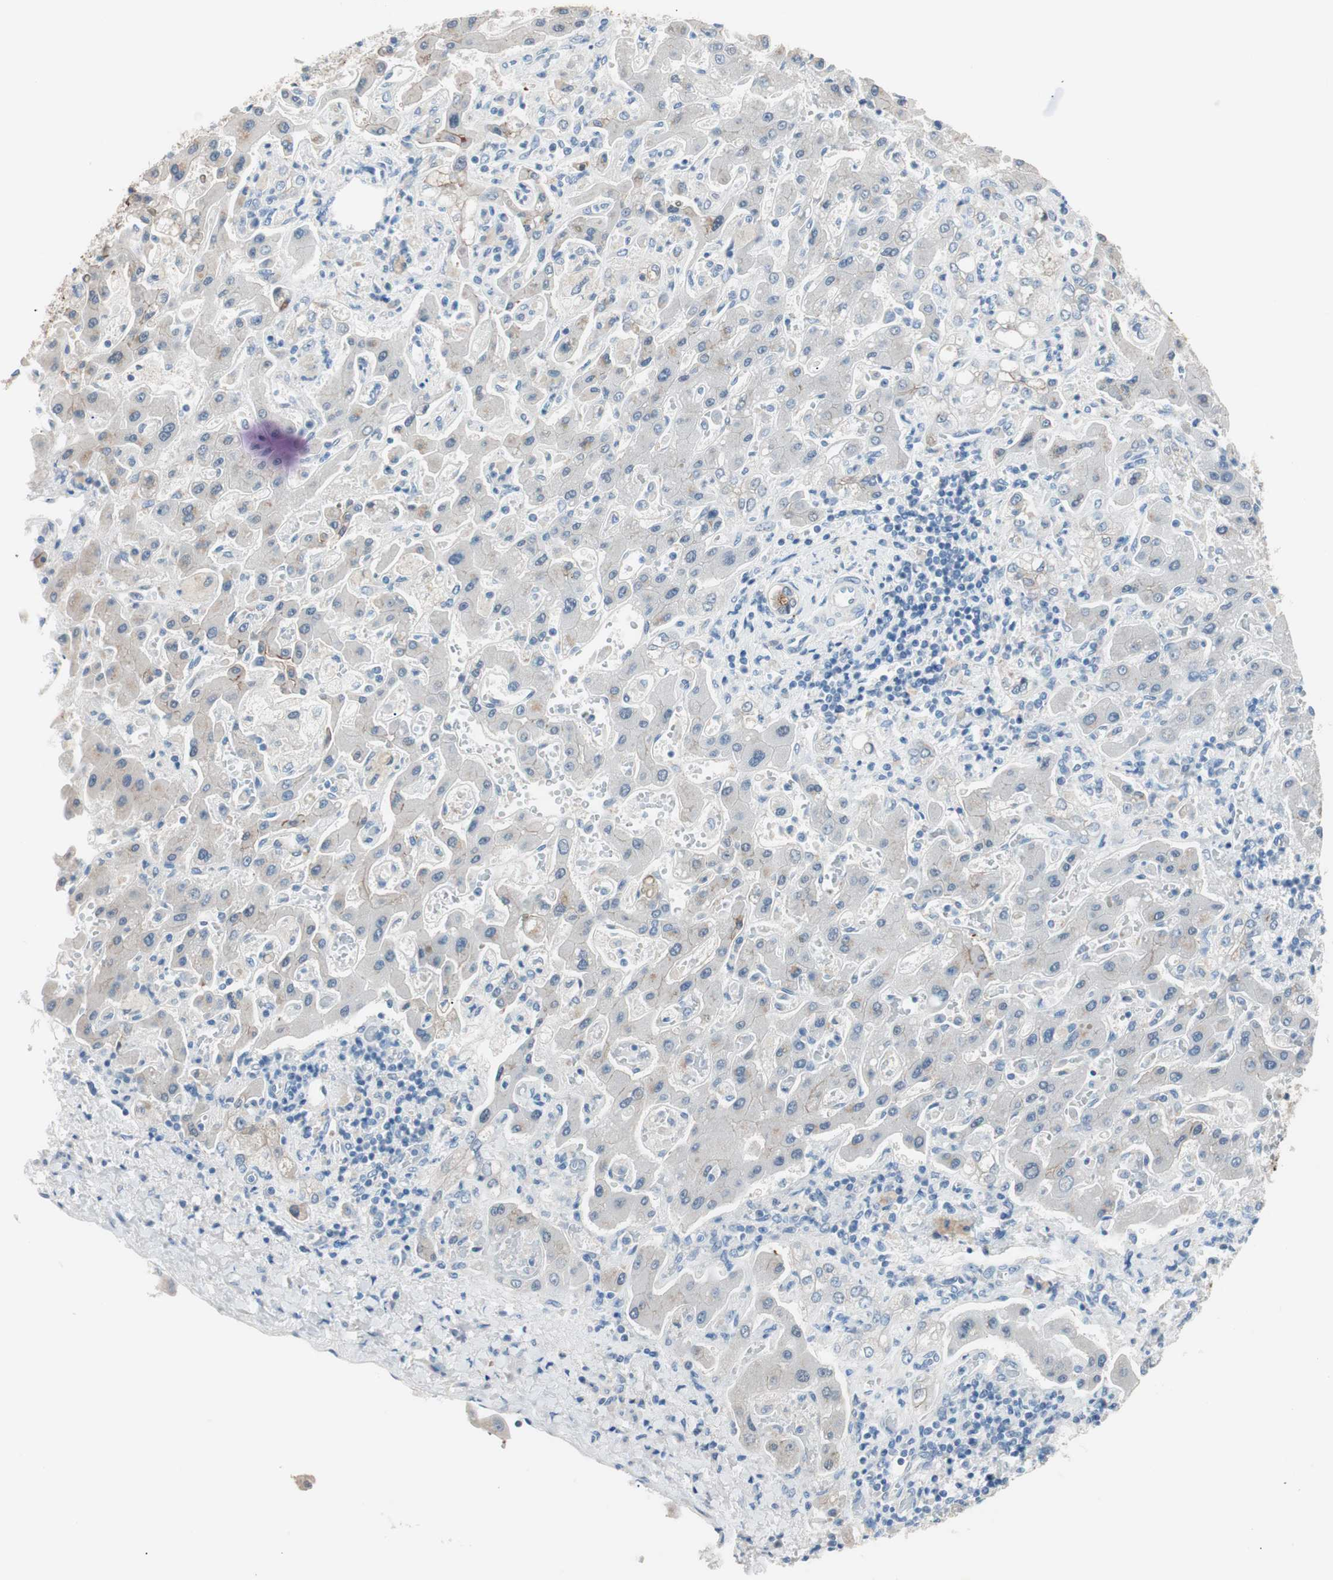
{"staining": {"intensity": "weak", "quantity": "25%-75%", "location": "cytoplasmic/membranous"}, "tissue": "liver cancer", "cell_type": "Tumor cells", "image_type": "cancer", "snomed": [{"axis": "morphology", "description": "Cholangiocarcinoma"}, {"axis": "topography", "description": "Liver"}], "caption": "There is low levels of weak cytoplasmic/membranous staining in tumor cells of cholangiocarcinoma (liver), as demonstrated by immunohistochemical staining (brown color).", "gene": "VIL1", "patient": {"sex": "male", "age": 50}}